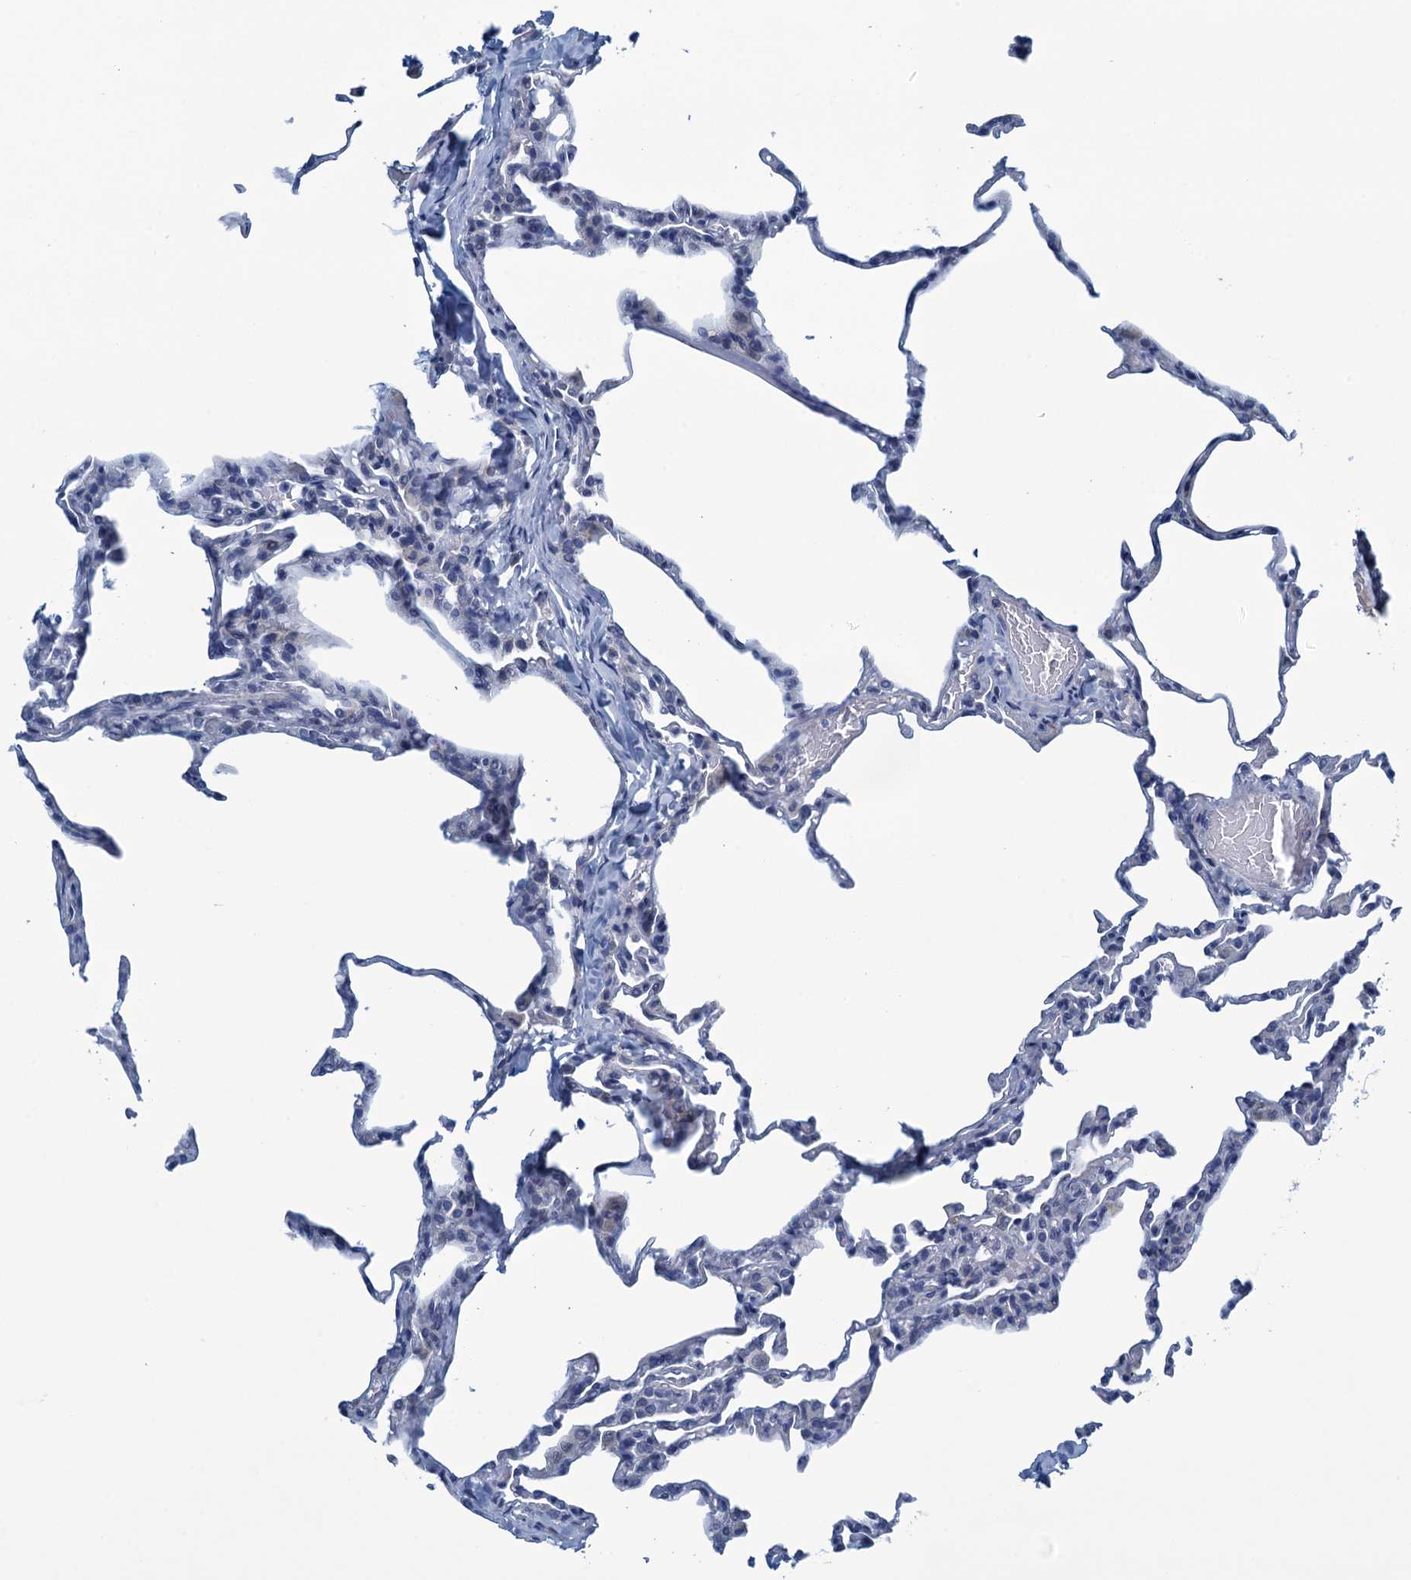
{"staining": {"intensity": "negative", "quantity": "none", "location": "none"}, "tissue": "lung", "cell_type": "Alveolar cells", "image_type": "normal", "snomed": [{"axis": "morphology", "description": "Normal tissue, NOS"}, {"axis": "topography", "description": "Lung"}], "caption": "This is an immunohistochemistry photomicrograph of unremarkable human lung. There is no staining in alveolar cells.", "gene": "C10orf88", "patient": {"sex": "male", "age": 20}}